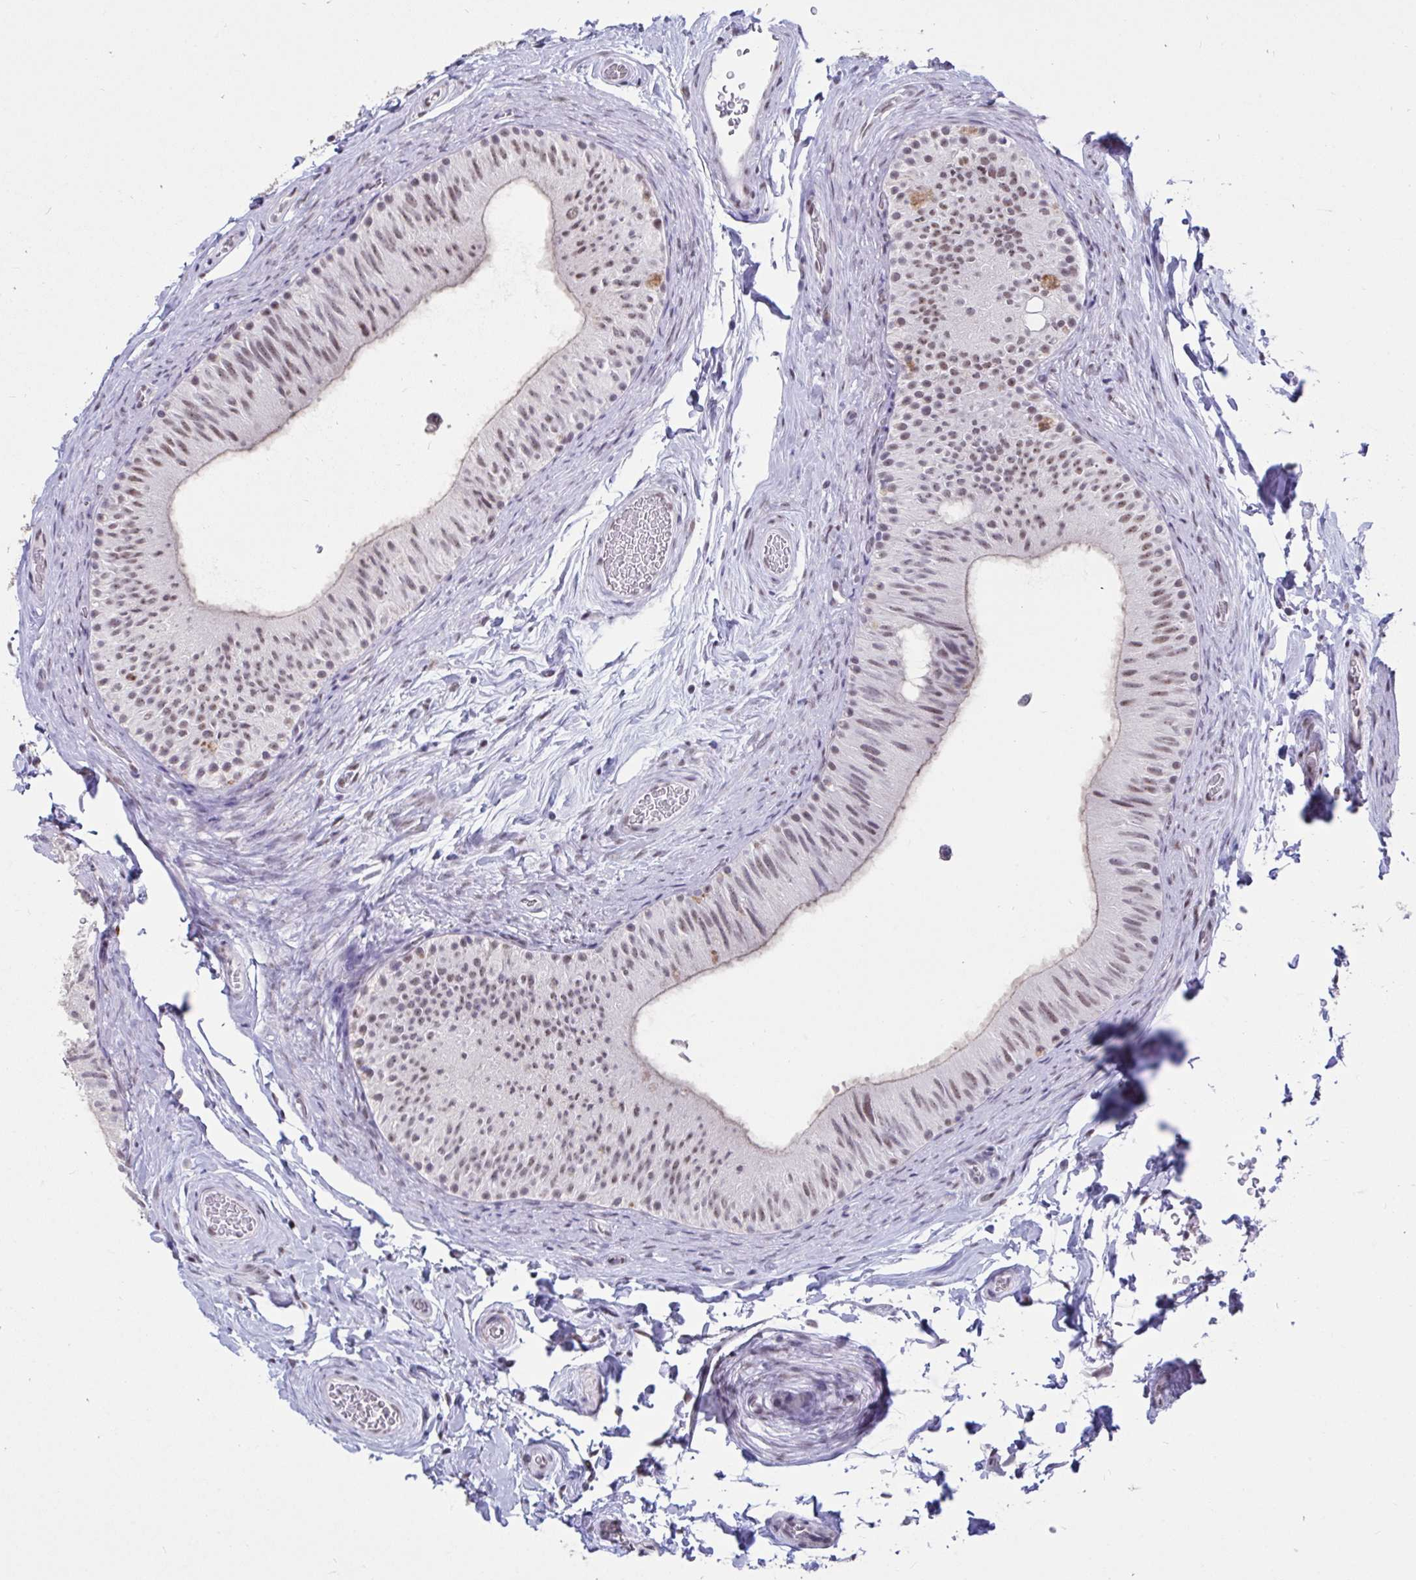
{"staining": {"intensity": "moderate", "quantity": ">75%", "location": "nuclear"}, "tissue": "epididymis", "cell_type": "Glandular cells", "image_type": "normal", "snomed": [{"axis": "morphology", "description": "Normal tissue, NOS"}, {"axis": "topography", "description": "Epididymis, spermatic cord, NOS"}, {"axis": "topography", "description": "Epididymis"}], "caption": "A medium amount of moderate nuclear expression is seen in approximately >75% of glandular cells in benign epididymis.", "gene": "DDX39A", "patient": {"sex": "male", "age": 31}}